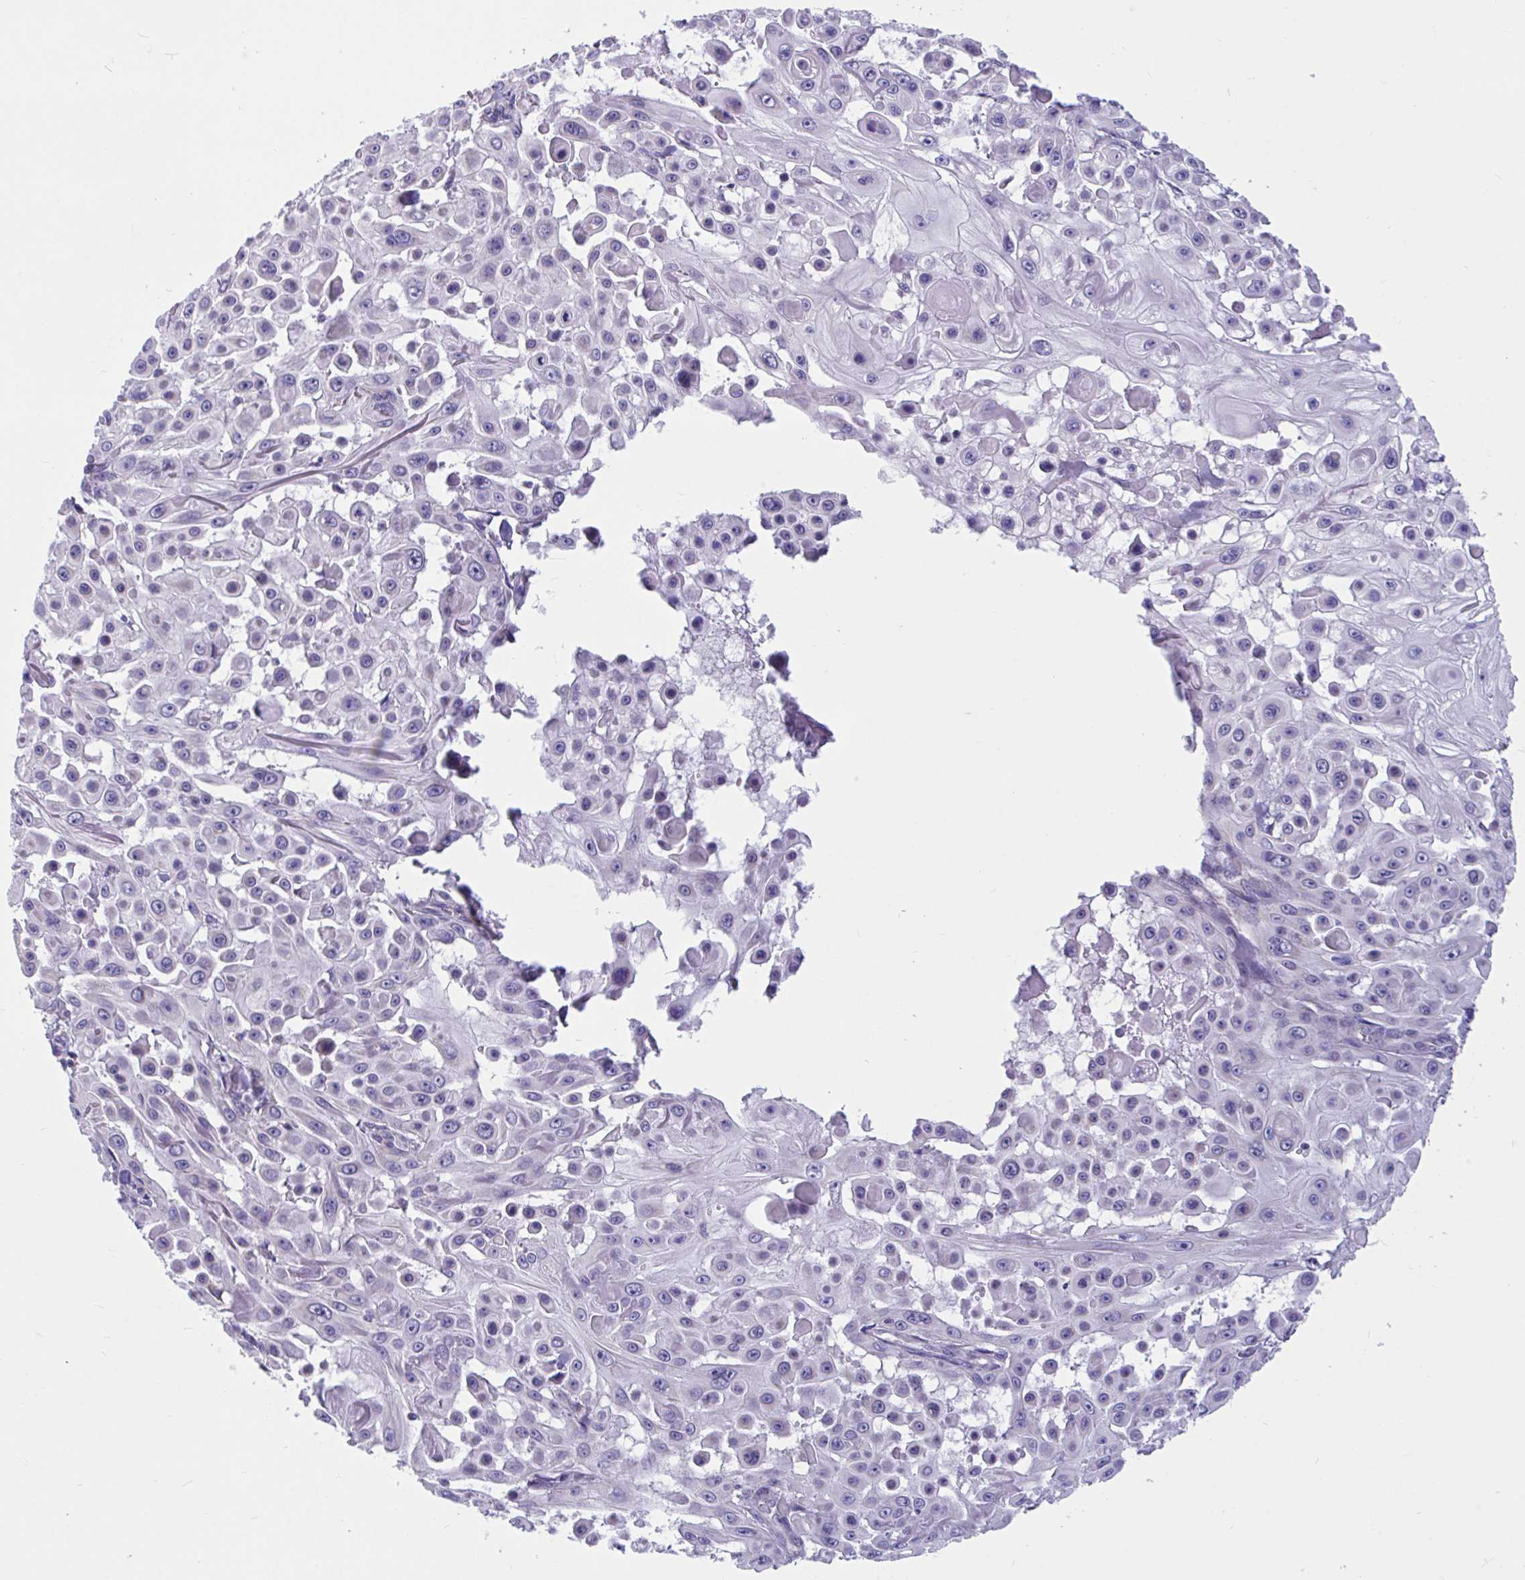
{"staining": {"intensity": "negative", "quantity": "none", "location": "none"}, "tissue": "skin cancer", "cell_type": "Tumor cells", "image_type": "cancer", "snomed": [{"axis": "morphology", "description": "Squamous cell carcinoma, NOS"}, {"axis": "topography", "description": "Skin"}], "caption": "This is an immunohistochemistry (IHC) micrograph of human skin cancer (squamous cell carcinoma). There is no expression in tumor cells.", "gene": "OR13A1", "patient": {"sex": "male", "age": 91}}